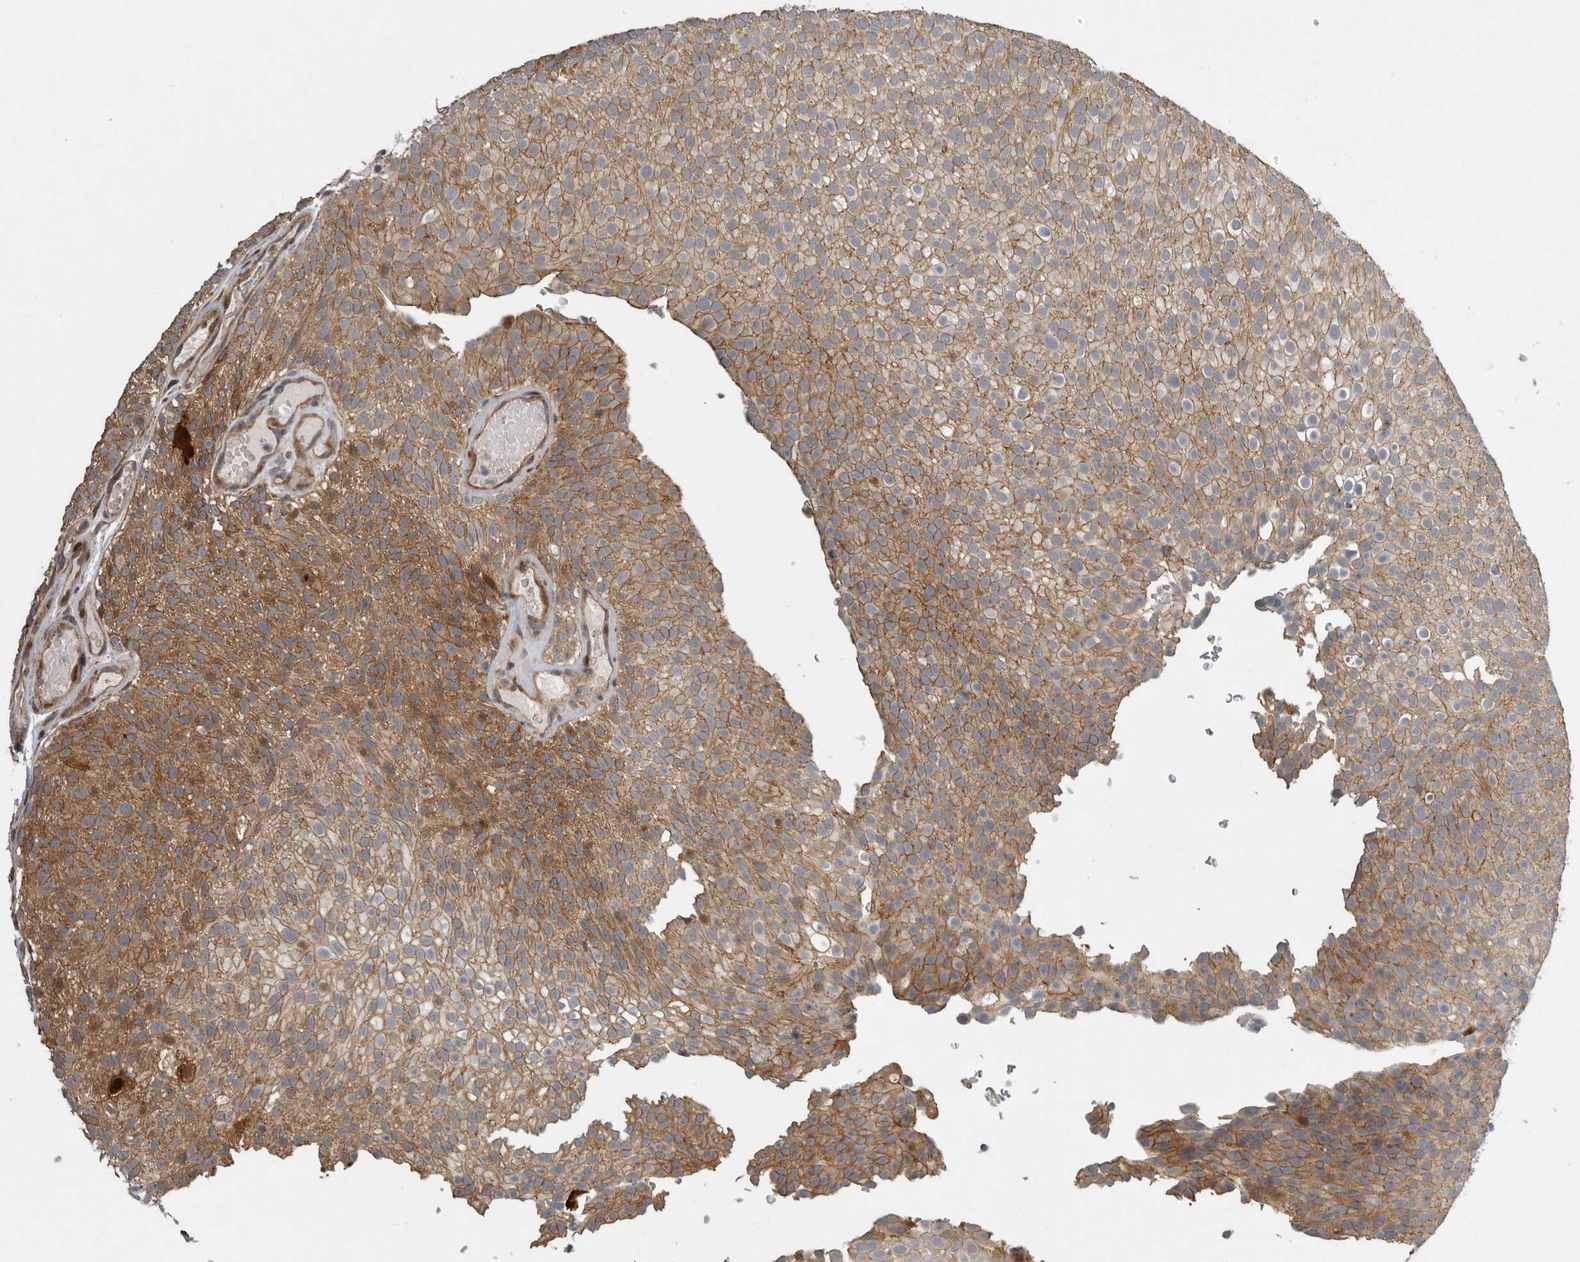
{"staining": {"intensity": "moderate", "quantity": ">75%", "location": "cytoplasmic/membranous"}, "tissue": "urothelial cancer", "cell_type": "Tumor cells", "image_type": "cancer", "snomed": [{"axis": "morphology", "description": "Urothelial carcinoma, Low grade"}, {"axis": "topography", "description": "Urinary bladder"}], "caption": "This image exhibits immunohistochemistry staining of urothelial cancer, with medium moderate cytoplasmic/membranous expression in about >75% of tumor cells.", "gene": "MPDZ", "patient": {"sex": "male", "age": 78}}